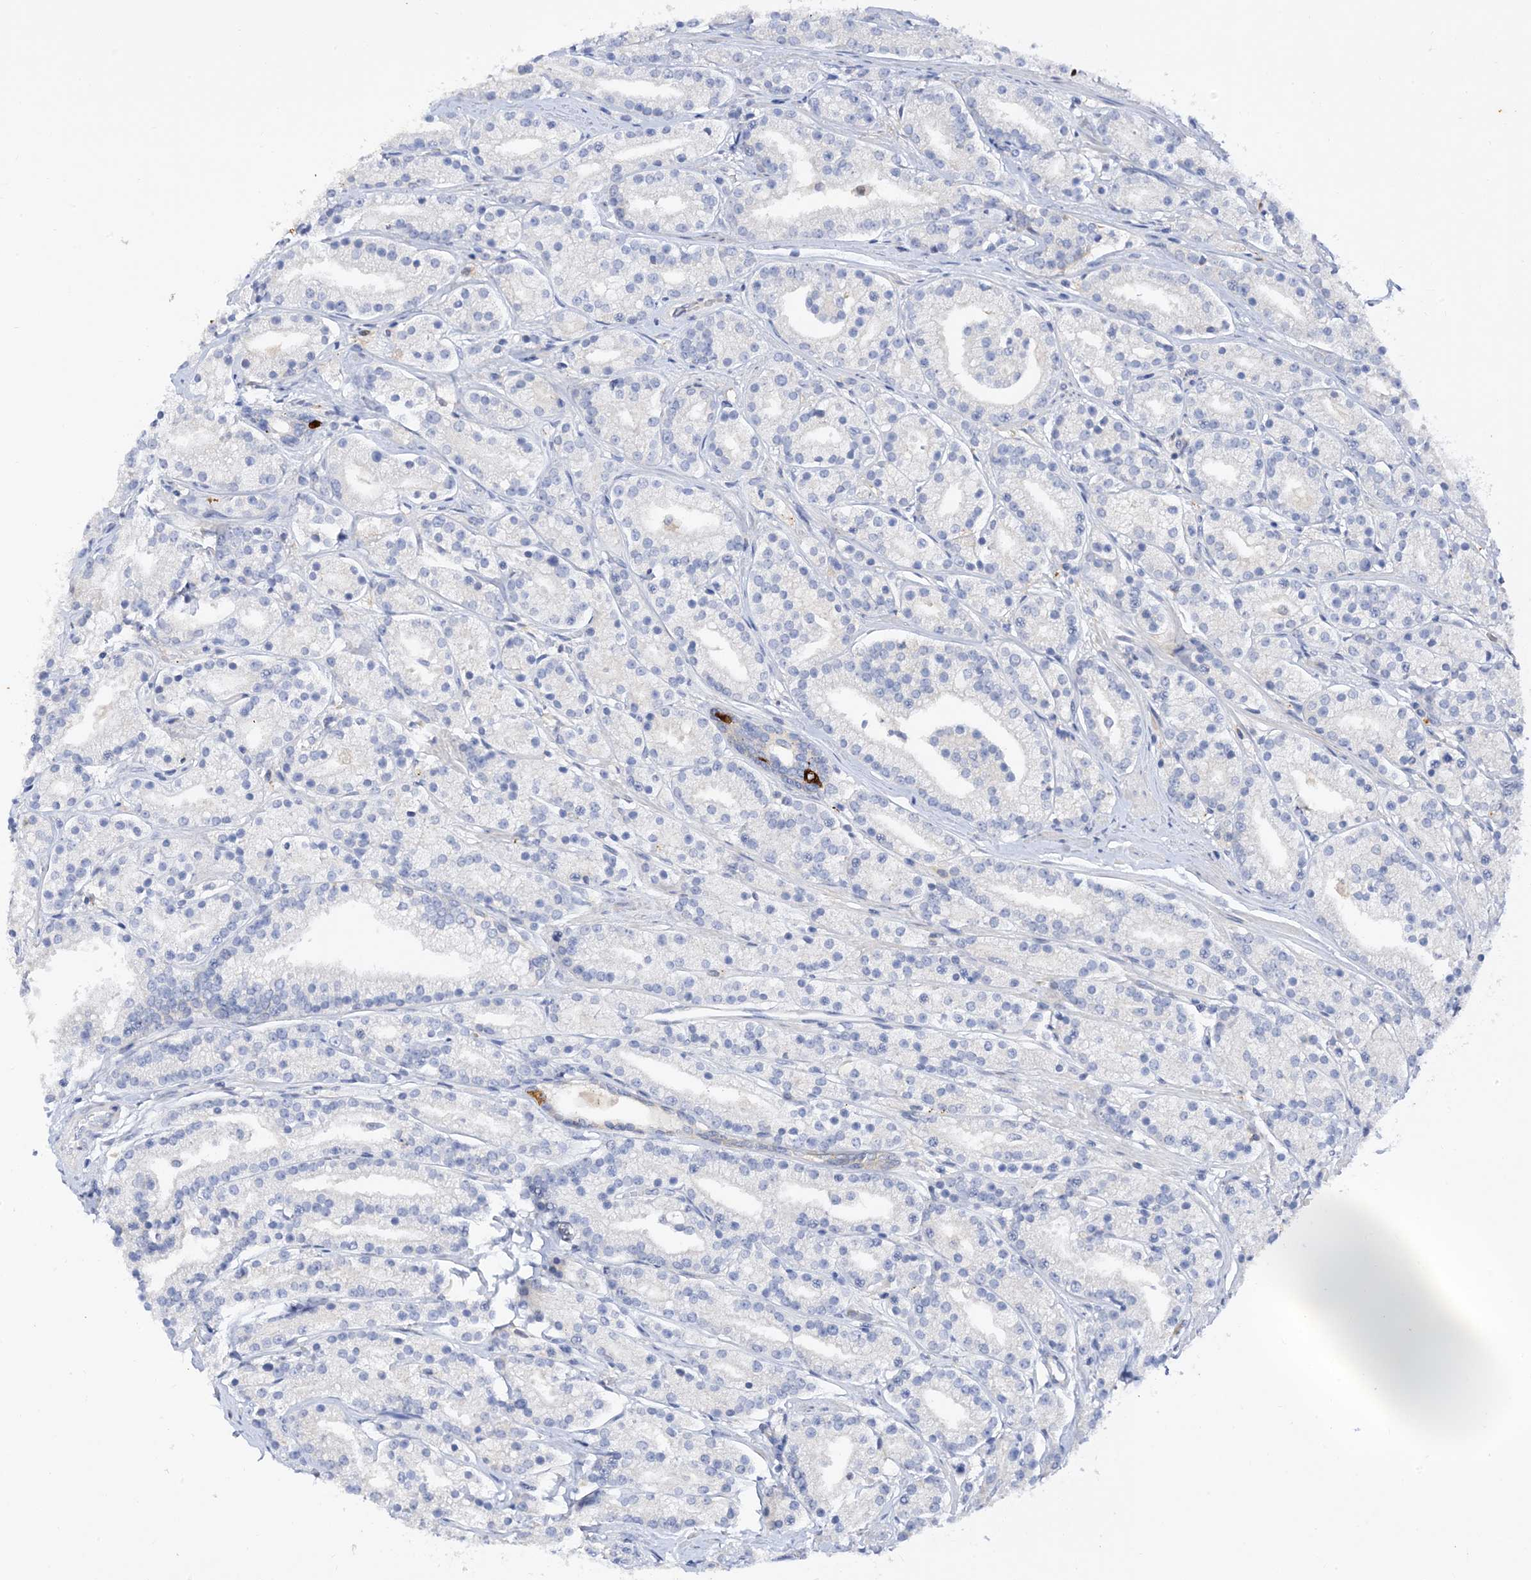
{"staining": {"intensity": "negative", "quantity": "none", "location": "none"}, "tissue": "prostate cancer", "cell_type": "Tumor cells", "image_type": "cancer", "snomed": [{"axis": "morphology", "description": "Adenocarcinoma, High grade"}, {"axis": "topography", "description": "Prostate"}], "caption": "Protein analysis of adenocarcinoma (high-grade) (prostate) demonstrates no significant staining in tumor cells.", "gene": "ARV1", "patient": {"sex": "male", "age": 69}}